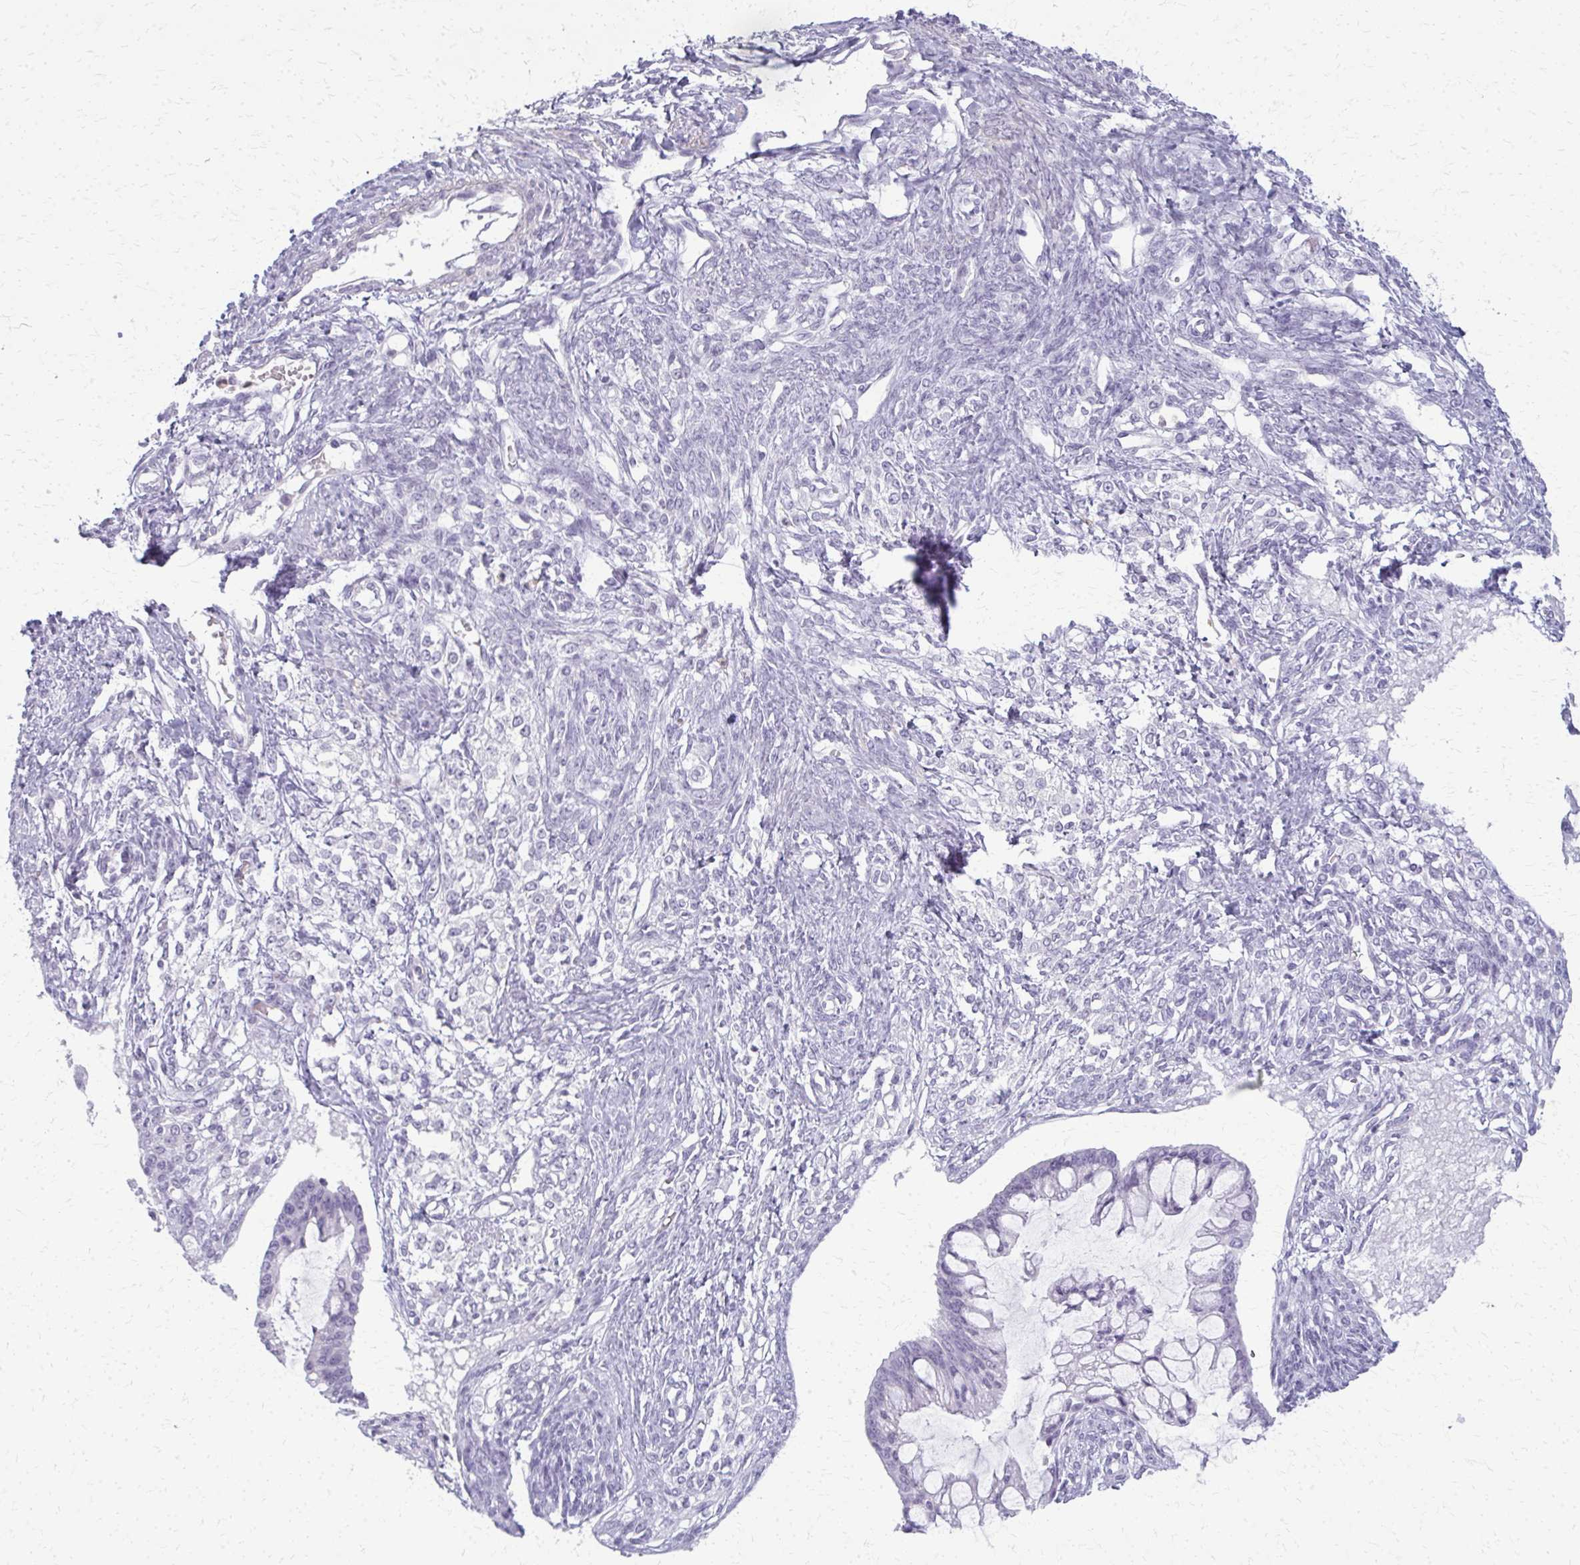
{"staining": {"intensity": "negative", "quantity": "none", "location": "none"}, "tissue": "ovarian cancer", "cell_type": "Tumor cells", "image_type": "cancer", "snomed": [{"axis": "morphology", "description": "Cystadenocarcinoma, mucinous, NOS"}, {"axis": "topography", "description": "Ovary"}], "caption": "The IHC photomicrograph has no significant expression in tumor cells of ovarian cancer (mucinous cystadenocarcinoma) tissue. (DAB (3,3'-diaminobenzidine) immunohistochemistry (IHC) with hematoxylin counter stain).", "gene": "CA3", "patient": {"sex": "female", "age": 73}}